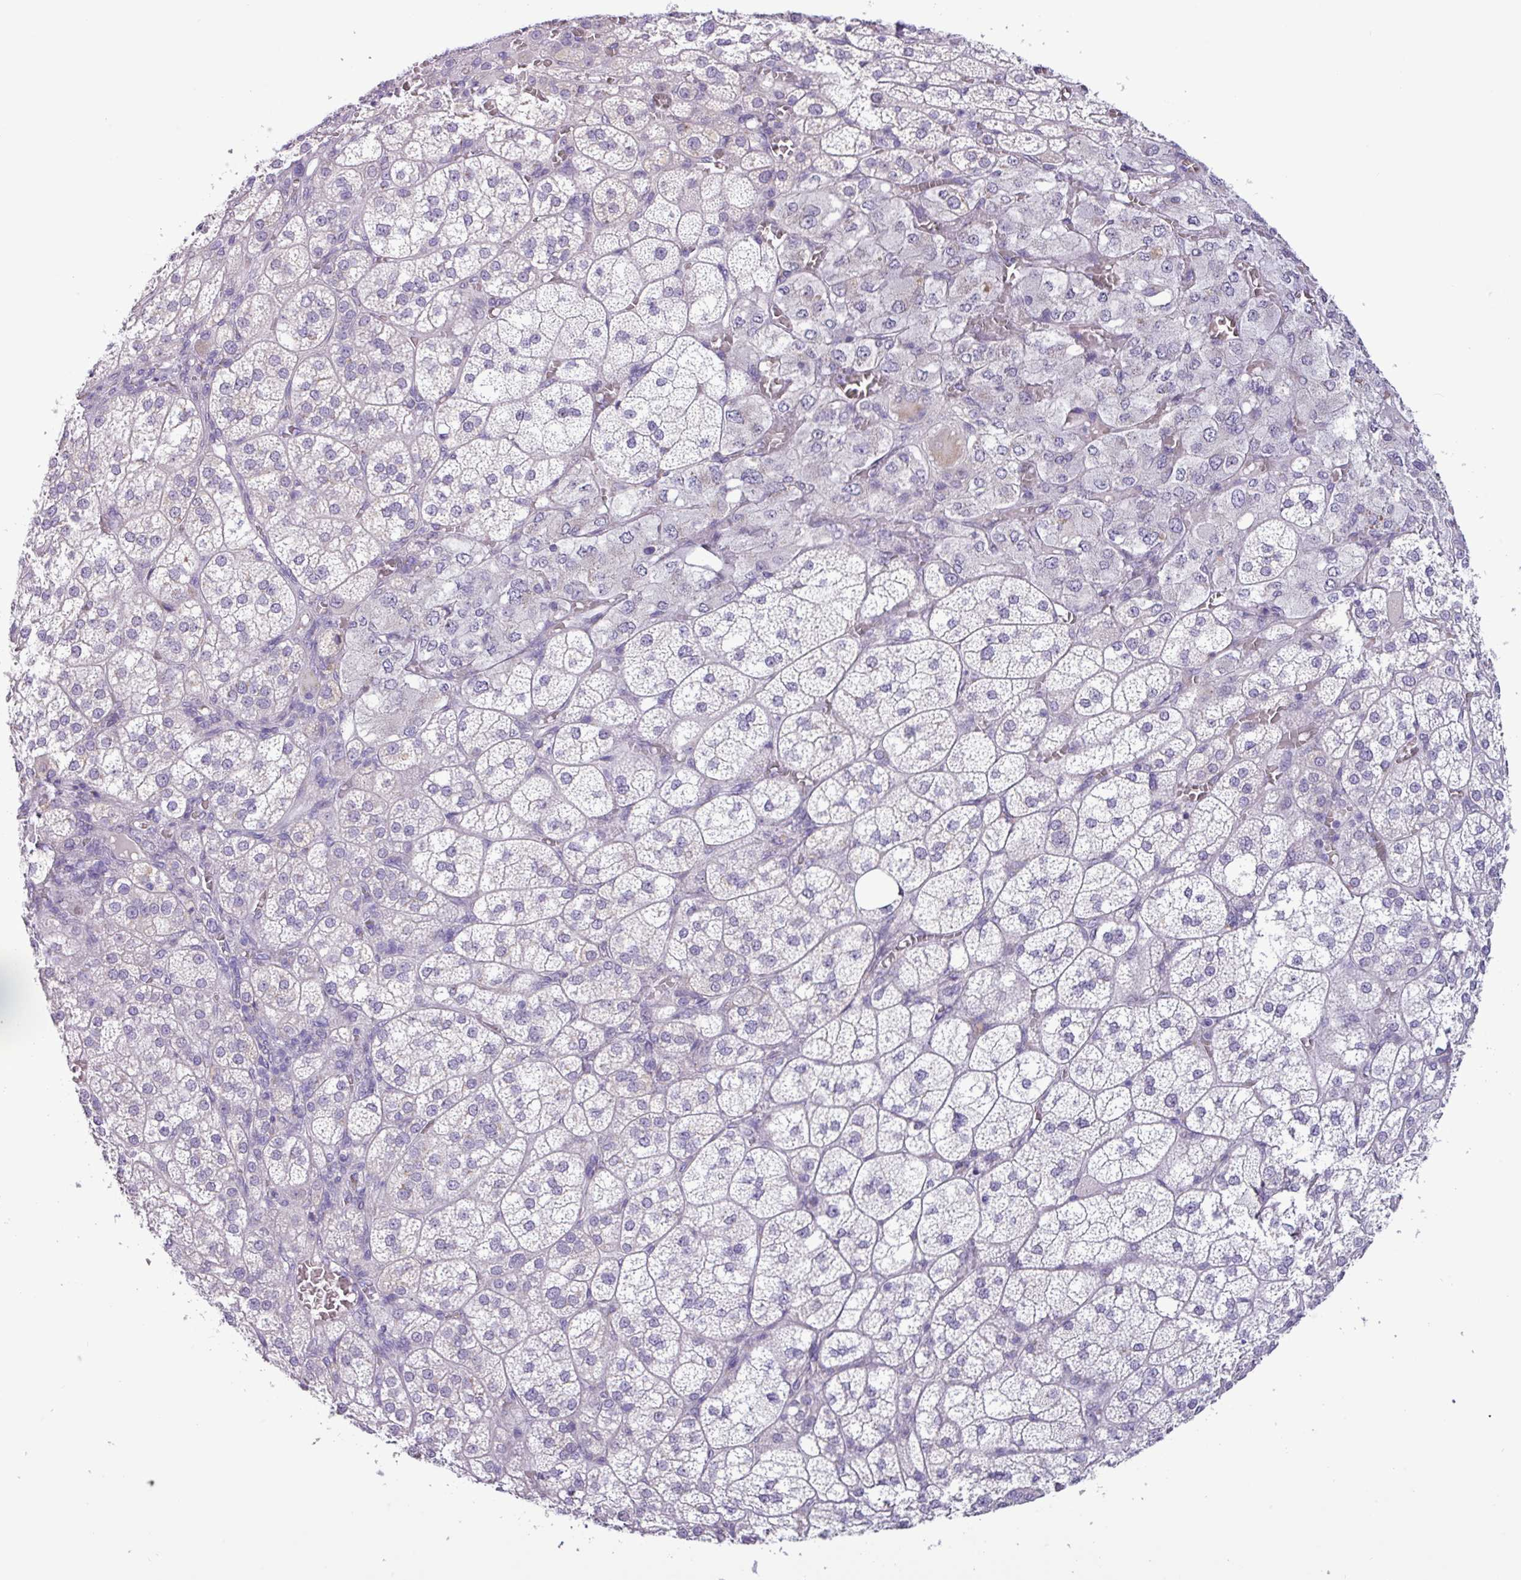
{"staining": {"intensity": "negative", "quantity": "none", "location": "none"}, "tissue": "adrenal gland", "cell_type": "Glandular cells", "image_type": "normal", "snomed": [{"axis": "morphology", "description": "Normal tissue, NOS"}, {"axis": "topography", "description": "Adrenal gland"}], "caption": "The photomicrograph reveals no staining of glandular cells in normal adrenal gland. The staining is performed using DAB brown chromogen with nuclei counter-stained in using hematoxylin.", "gene": "STIMATE", "patient": {"sex": "female", "age": 60}}